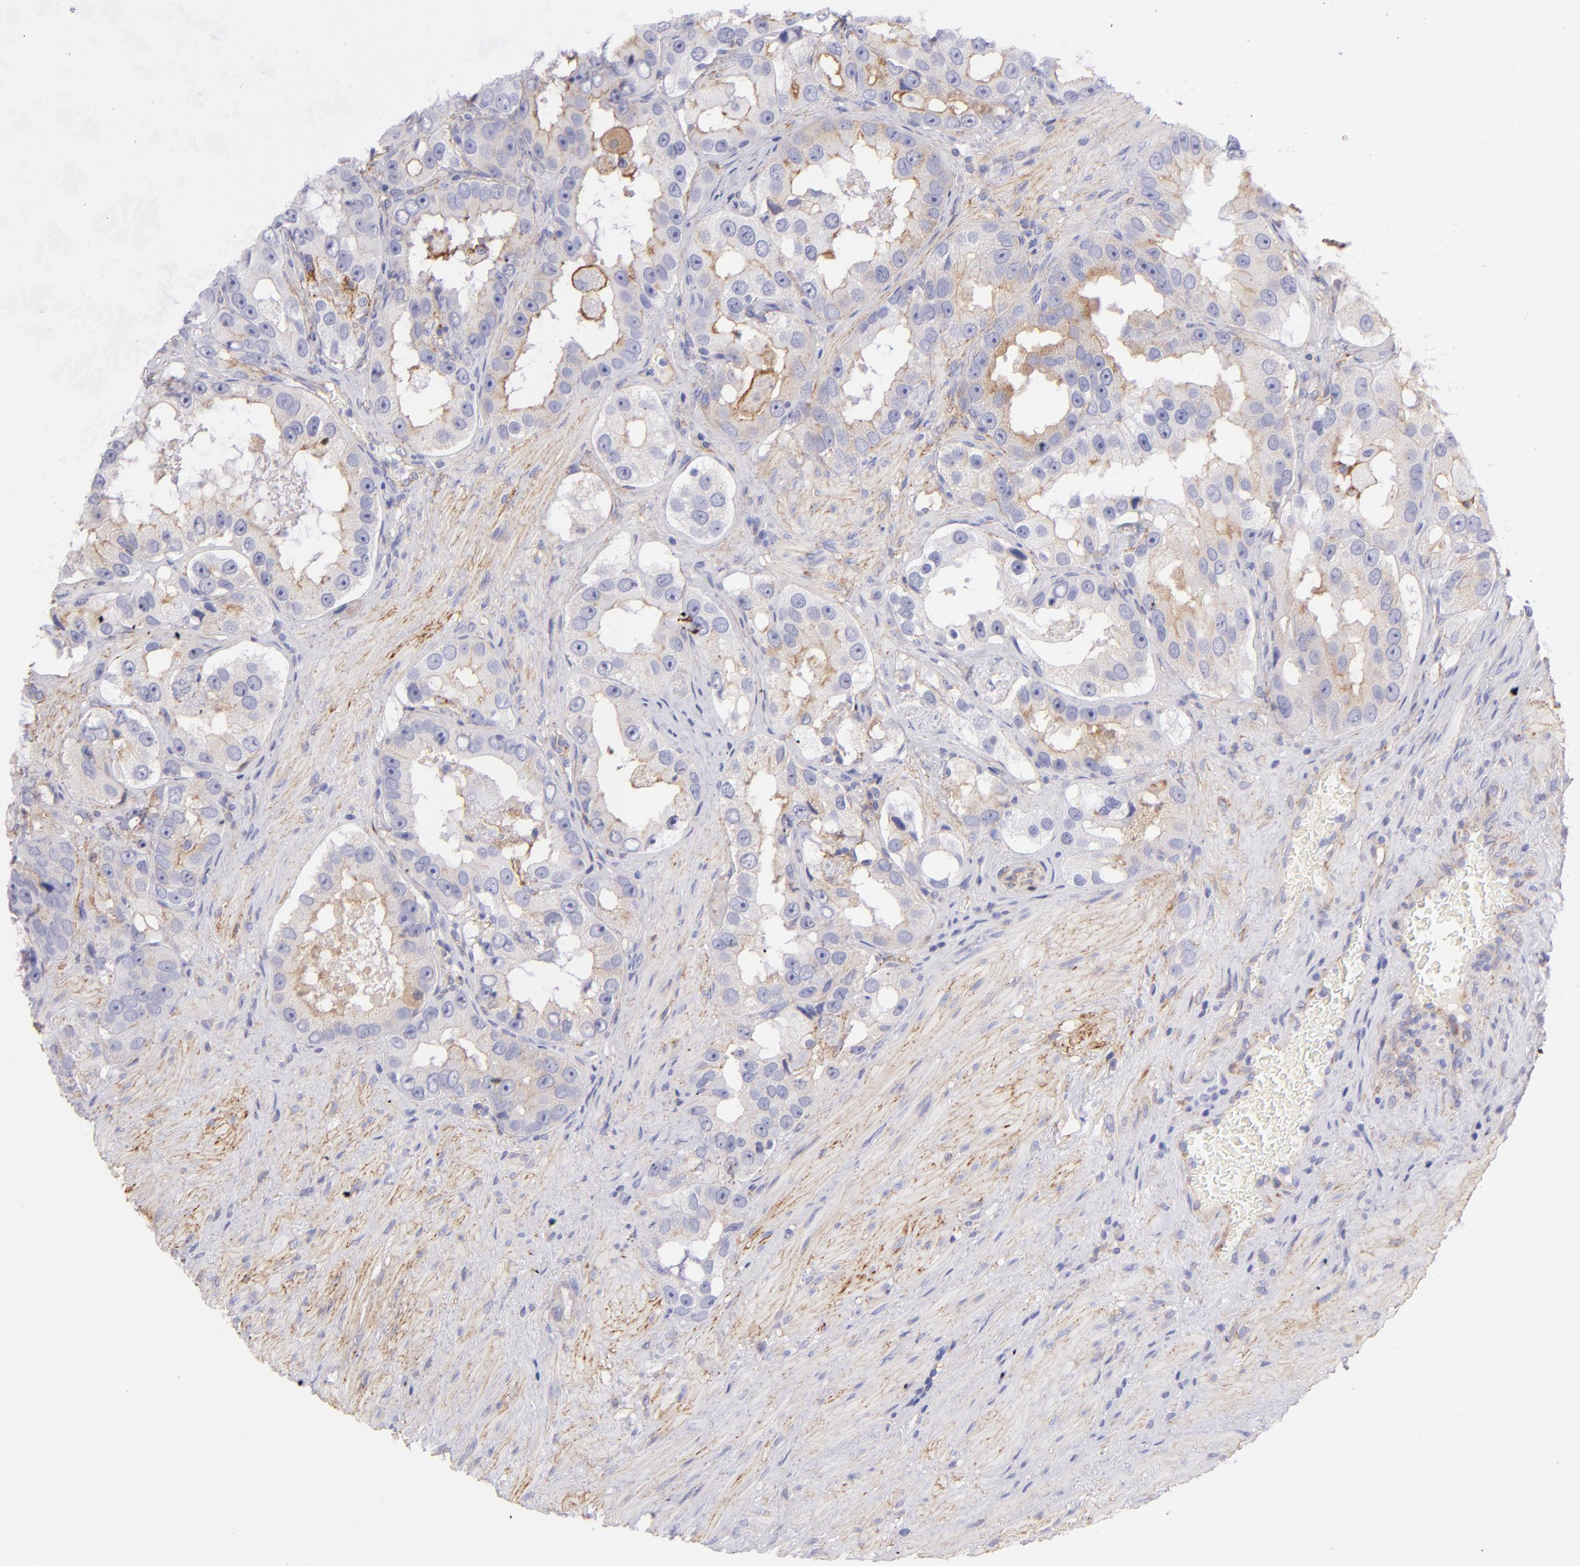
{"staining": {"intensity": "negative", "quantity": "none", "location": "none"}, "tissue": "prostate cancer", "cell_type": "Tumor cells", "image_type": "cancer", "snomed": [{"axis": "morphology", "description": "Adenocarcinoma, High grade"}, {"axis": "topography", "description": "Prostate"}], "caption": "An image of human prostate adenocarcinoma (high-grade) is negative for staining in tumor cells. (DAB (3,3'-diaminobenzidine) immunohistochemistry, high magnification).", "gene": "CD81", "patient": {"sex": "male", "age": 63}}